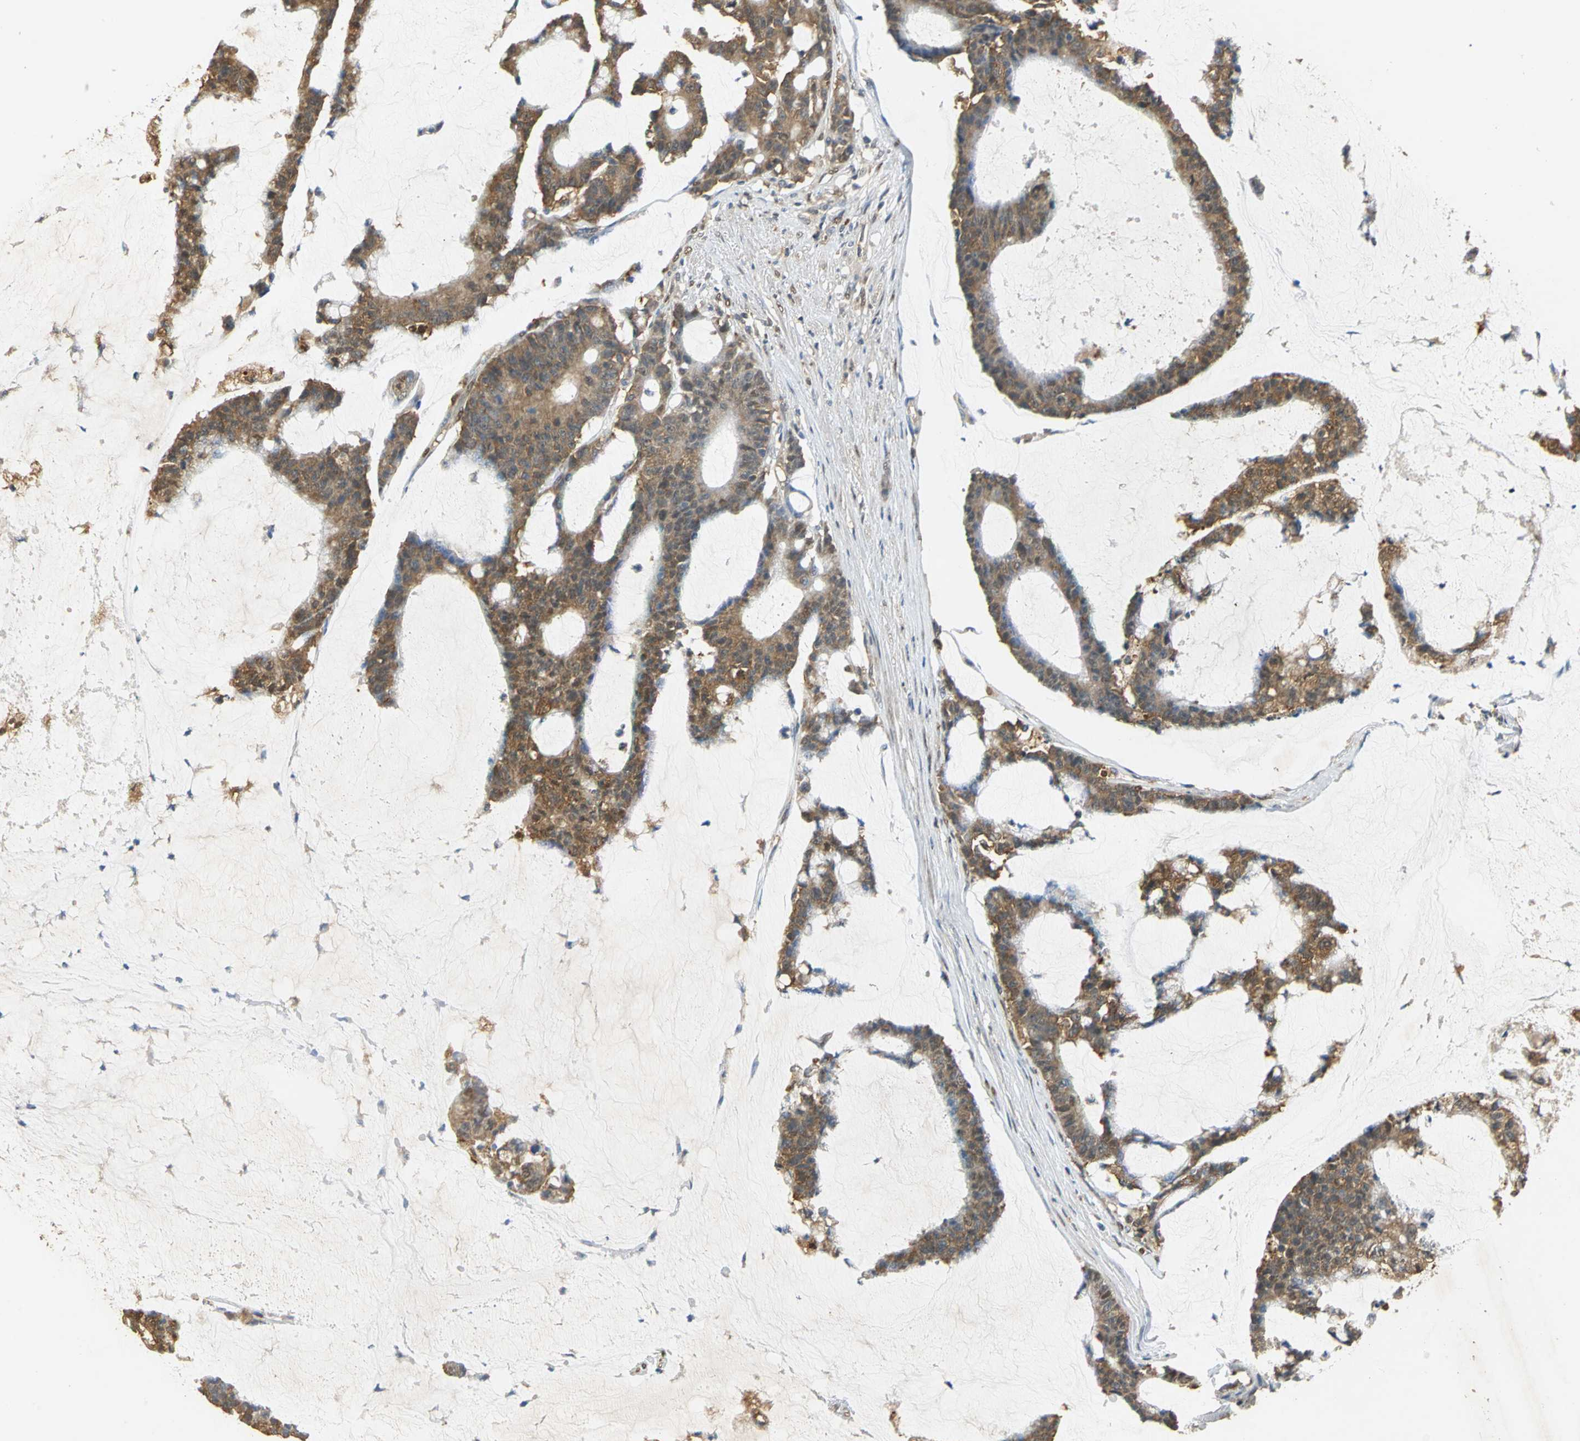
{"staining": {"intensity": "moderate", "quantity": ">75%", "location": "cytoplasmic/membranous"}, "tissue": "colorectal cancer", "cell_type": "Tumor cells", "image_type": "cancer", "snomed": [{"axis": "morphology", "description": "Adenocarcinoma, NOS"}, {"axis": "topography", "description": "Colon"}], "caption": "Brown immunohistochemical staining in adenocarcinoma (colorectal) demonstrates moderate cytoplasmic/membranous staining in about >75% of tumor cells. Nuclei are stained in blue.", "gene": "GAPDH", "patient": {"sex": "female", "age": 84}}